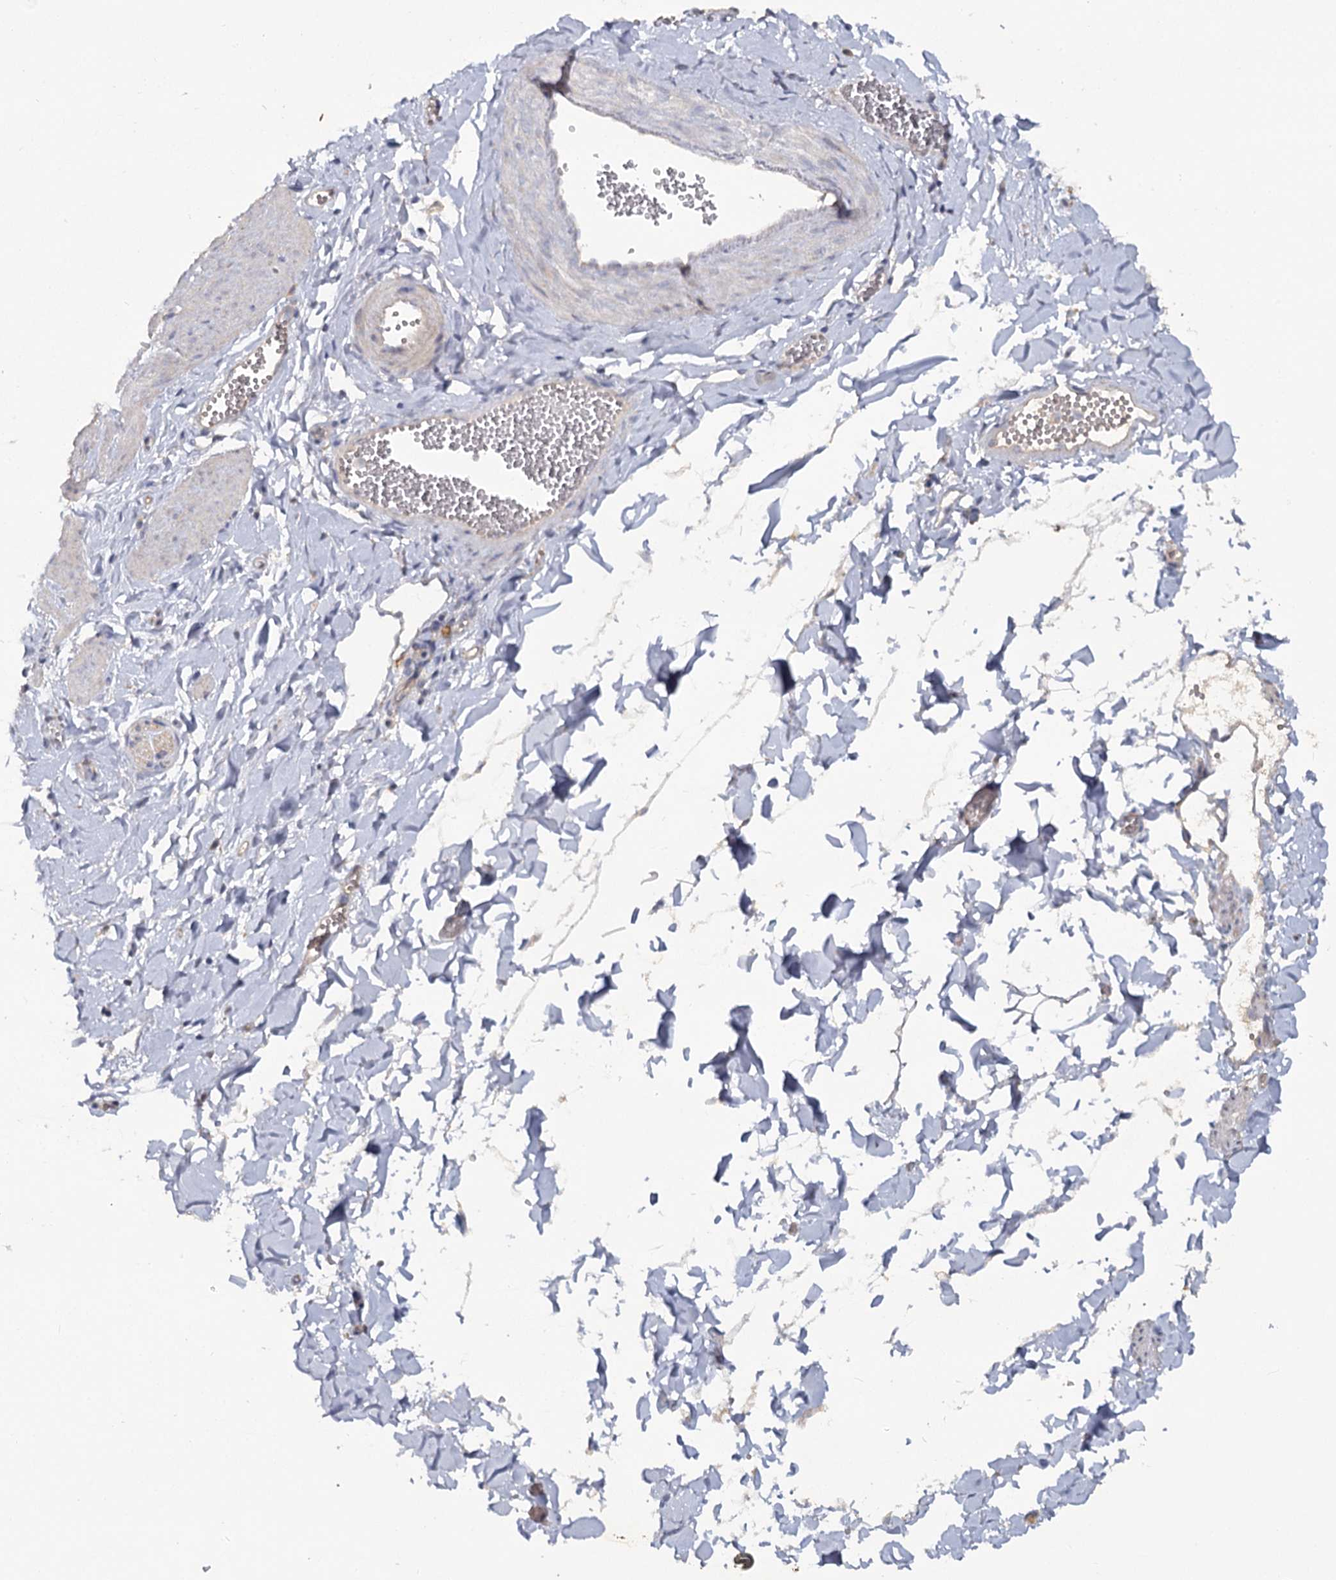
{"staining": {"intensity": "negative", "quantity": "none", "location": "none"}, "tissue": "adipose tissue", "cell_type": "Adipocytes", "image_type": "normal", "snomed": [{"axis": "morphology", "description": "Normal tissue, NOS"}, {"axis": "topography", "description": "Gallbladder"}, {"axis": "topography", "description": "Peripheral nerve tissue"}], "caption": "Adipocytes show no significant protein staining in benign adipose tissue.", "gene": "ANGPTL5", "patient": {"sex": "male", "age": 38}}